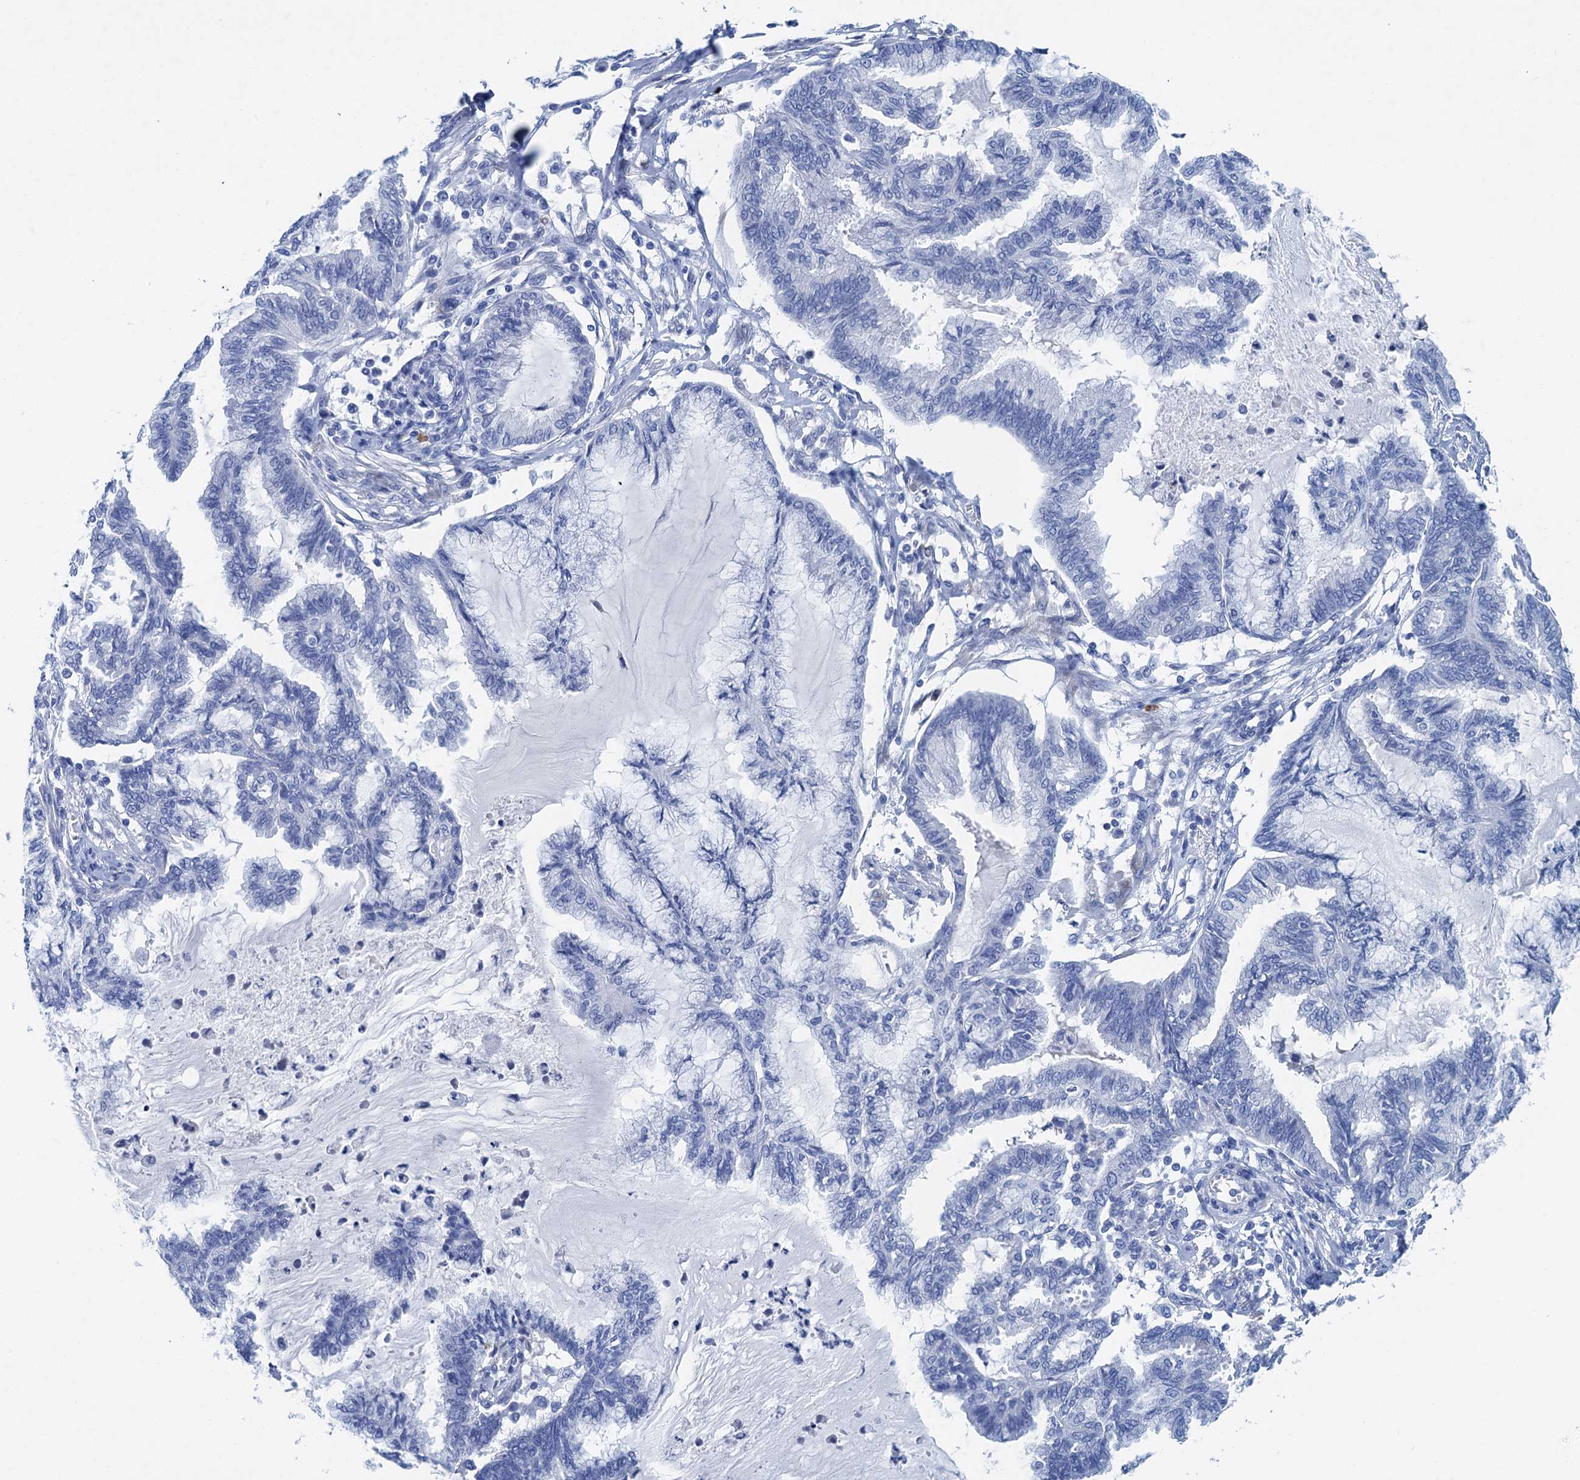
{"staining": {"intensity": "negative", "quantity": "none", "location": "none"}, "tissue": "endometrial cancer", "cell_type": "Tumor cells", "image_type": "cancer", "snomed": [{"axis": "morphology", "description": "Adenocarcinoma, NOS"}, {"axis": "topography", "description": "Endometrium"}], "caption": "Image shows no protein expression in tumor cells of endometrial adenocarcinoma tissue.", "gene": "NLRP10", "patient": {"sex": "female", "age": 86}}